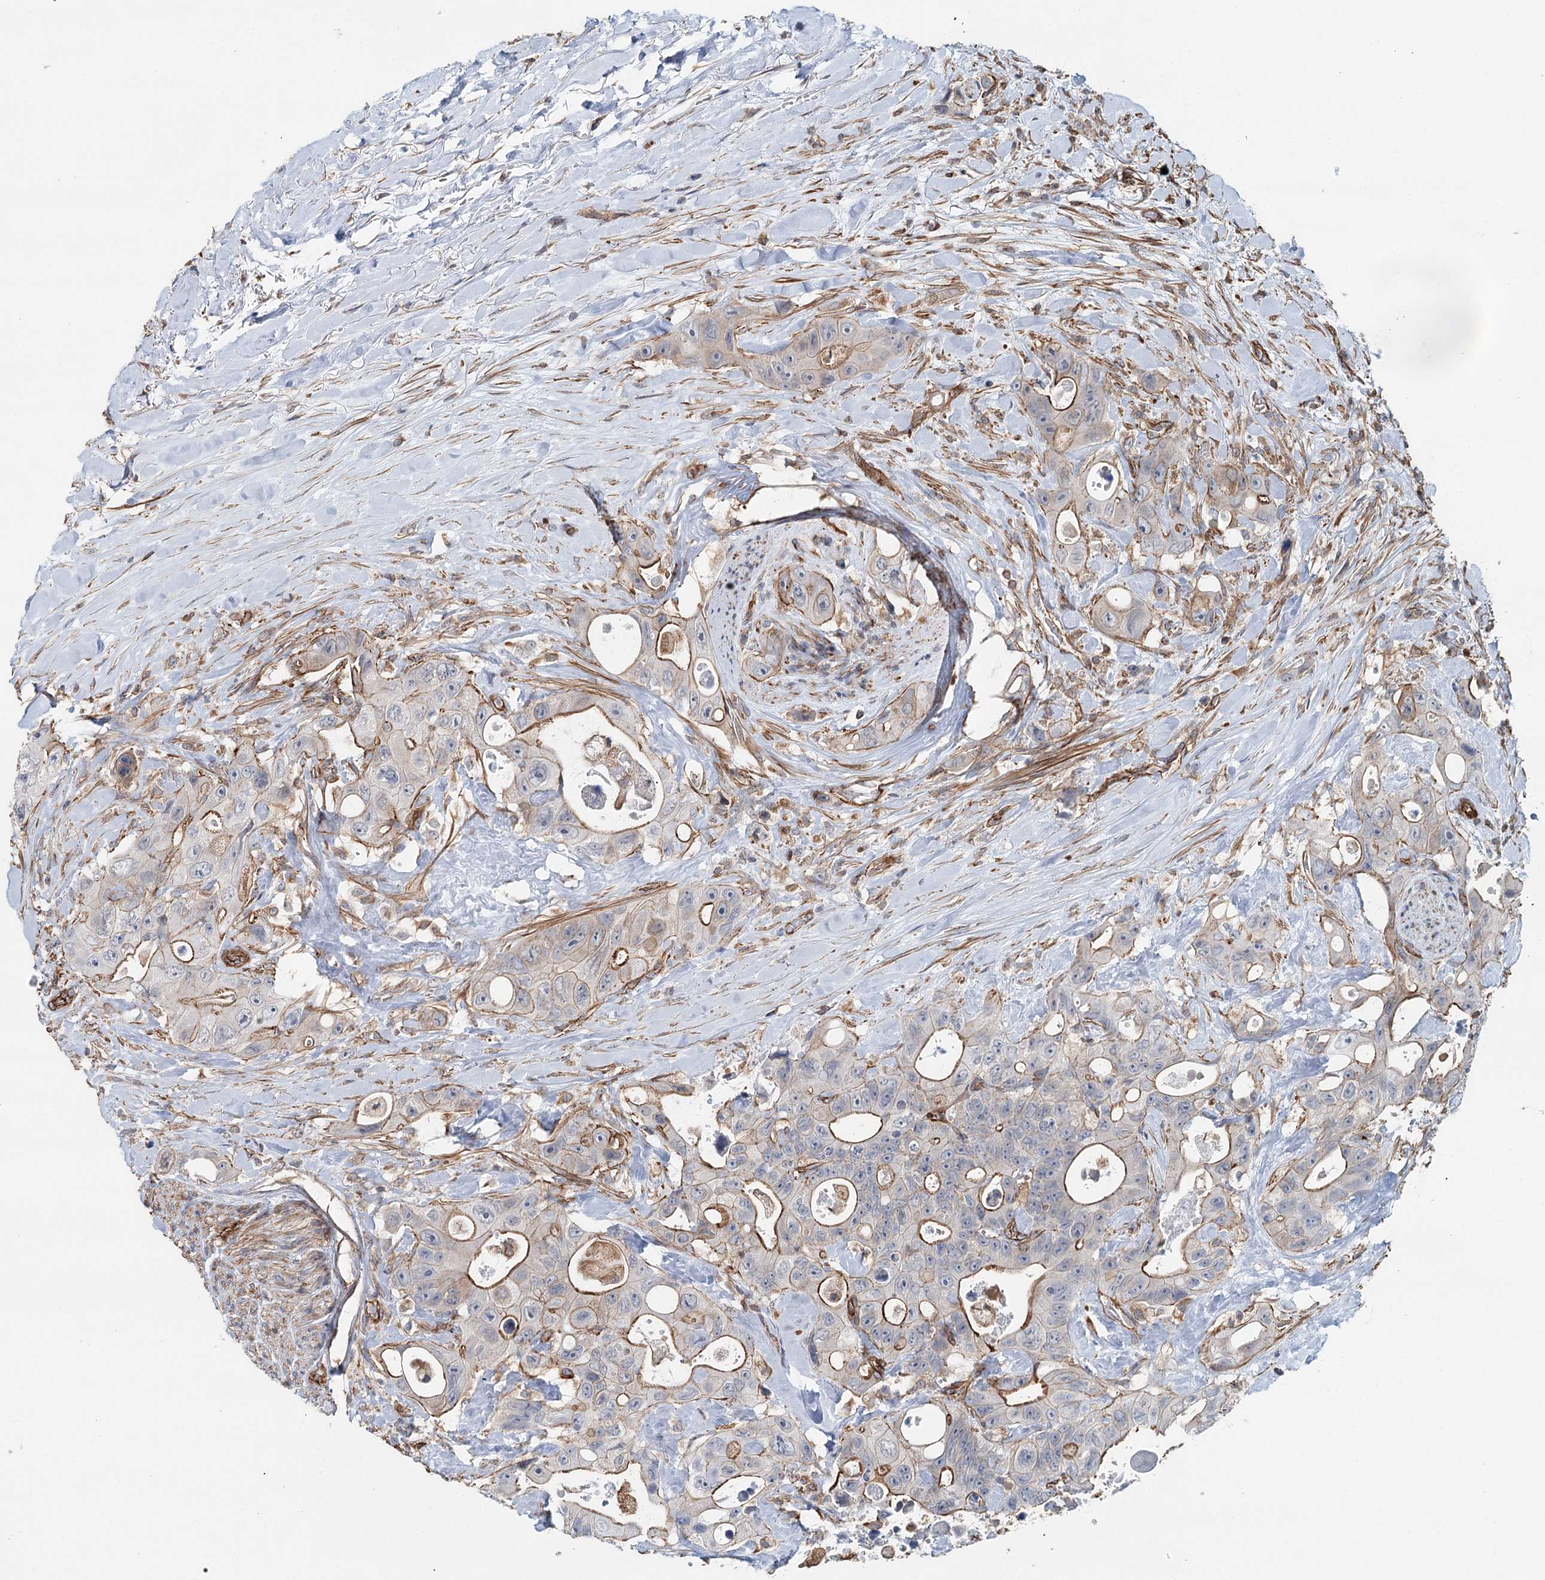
{"staining": {"intensity": "moderate", "quantity": ">75%", "location": "cytoplasmic/membranous"}, "tissue": "colorectal cancer", "cell_type": "Tumor cells", "image_type": "cancer", "snomed": [{"axis": "morphology", "description": "Adenocarcinoma, NOS"}, {"axis": "topography", "description": "Colon"}], "caption": "This micrograph exhibits colorectal cancer stained with immunohistochemistry (IHC) to label a protein in brown. The cytoplasmic/membranous of tumor cells show moderate positivity for the protein. Nuclei are counter-stained blue.", "gene": "SYNPO", "patient": {"sex": "female", "age": 46}}